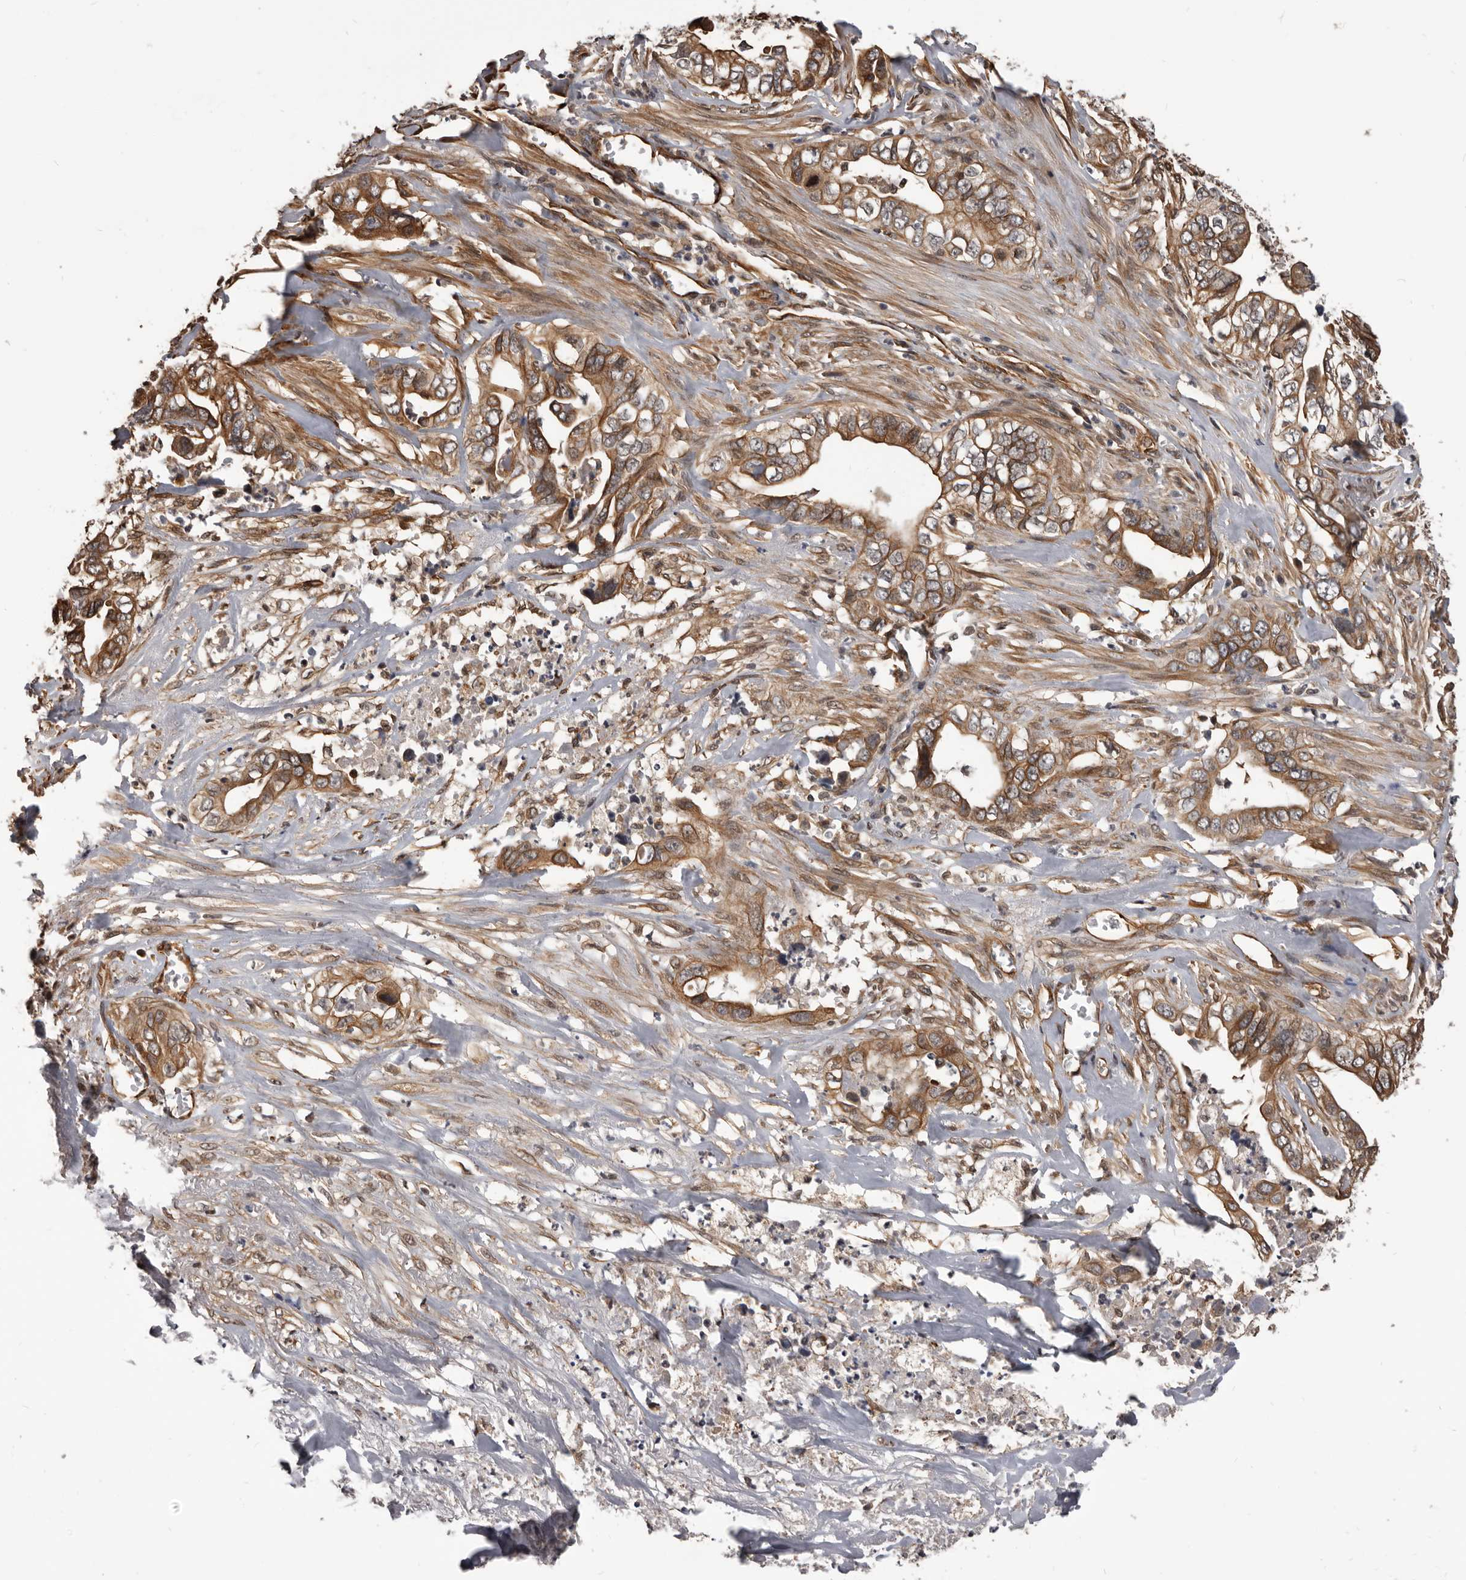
{"staining": {"intensity": "moderate", "quantity": ">75%", "location": "cytoplasmic/membranous"}, "tissue": "liver cancer", "cell_type": "Tumor cells", "image_type": "cancer", "snomed": [{"axis": "morphology", "description": "Cholangiocarcinoma"}, {"axis": "topography", "description": "Liver"}], "caption": "Liver cancer stained with a brown dye demonstrates moderate cytoplasmic/membranous positive expression in approximately >75% of tumor cells.", "gene": "ADAMTS20", "patient": {"sex": "female", "age": 79}}